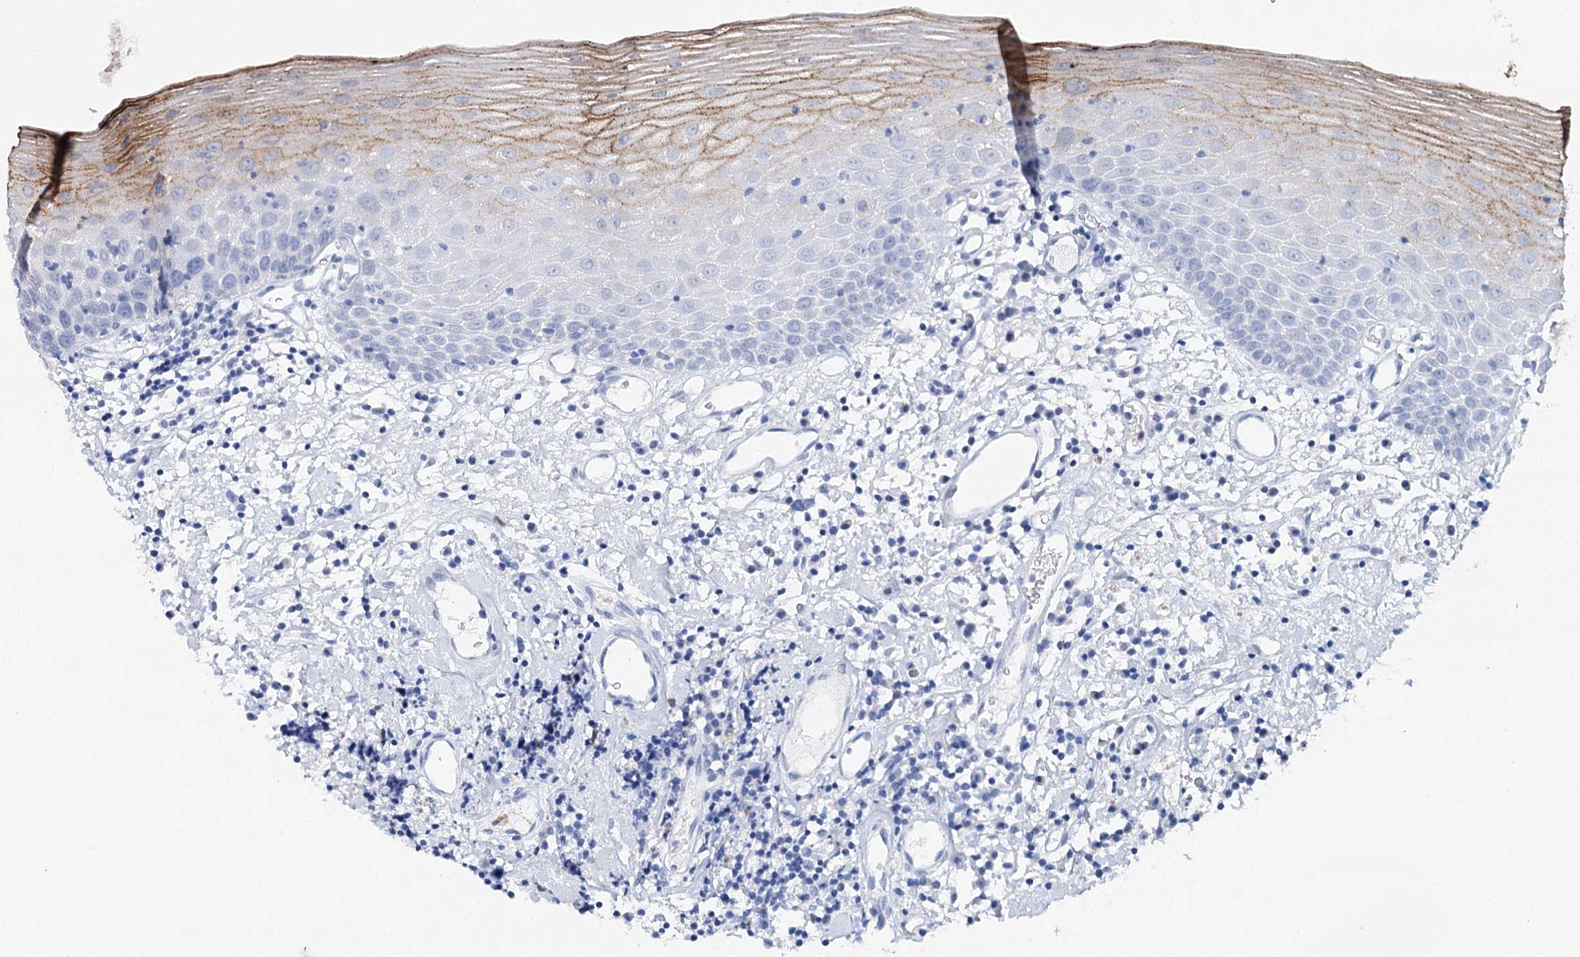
{"staining": {"intensity": "moderate", "quantity": "<25%", "location": "cytoplasmic/membranous"}, "tissue": "oral mucosa", "cell_type": "Squamous epithelial cells", "image_type": "normal", "snomed": [{"axis": "morphology", "description": "Normal tissue, NOS"}, {"axis": "topography", "description": "Oral tissue"}], "caption": "Oral mucosa stained with IHC demonstrates moderate cytoplasmic/membranous positivity in approximately <25% of squamous epithelial cells.", "gene": "CEACAM8", "patient": {"sex": "male", "age": 74}}